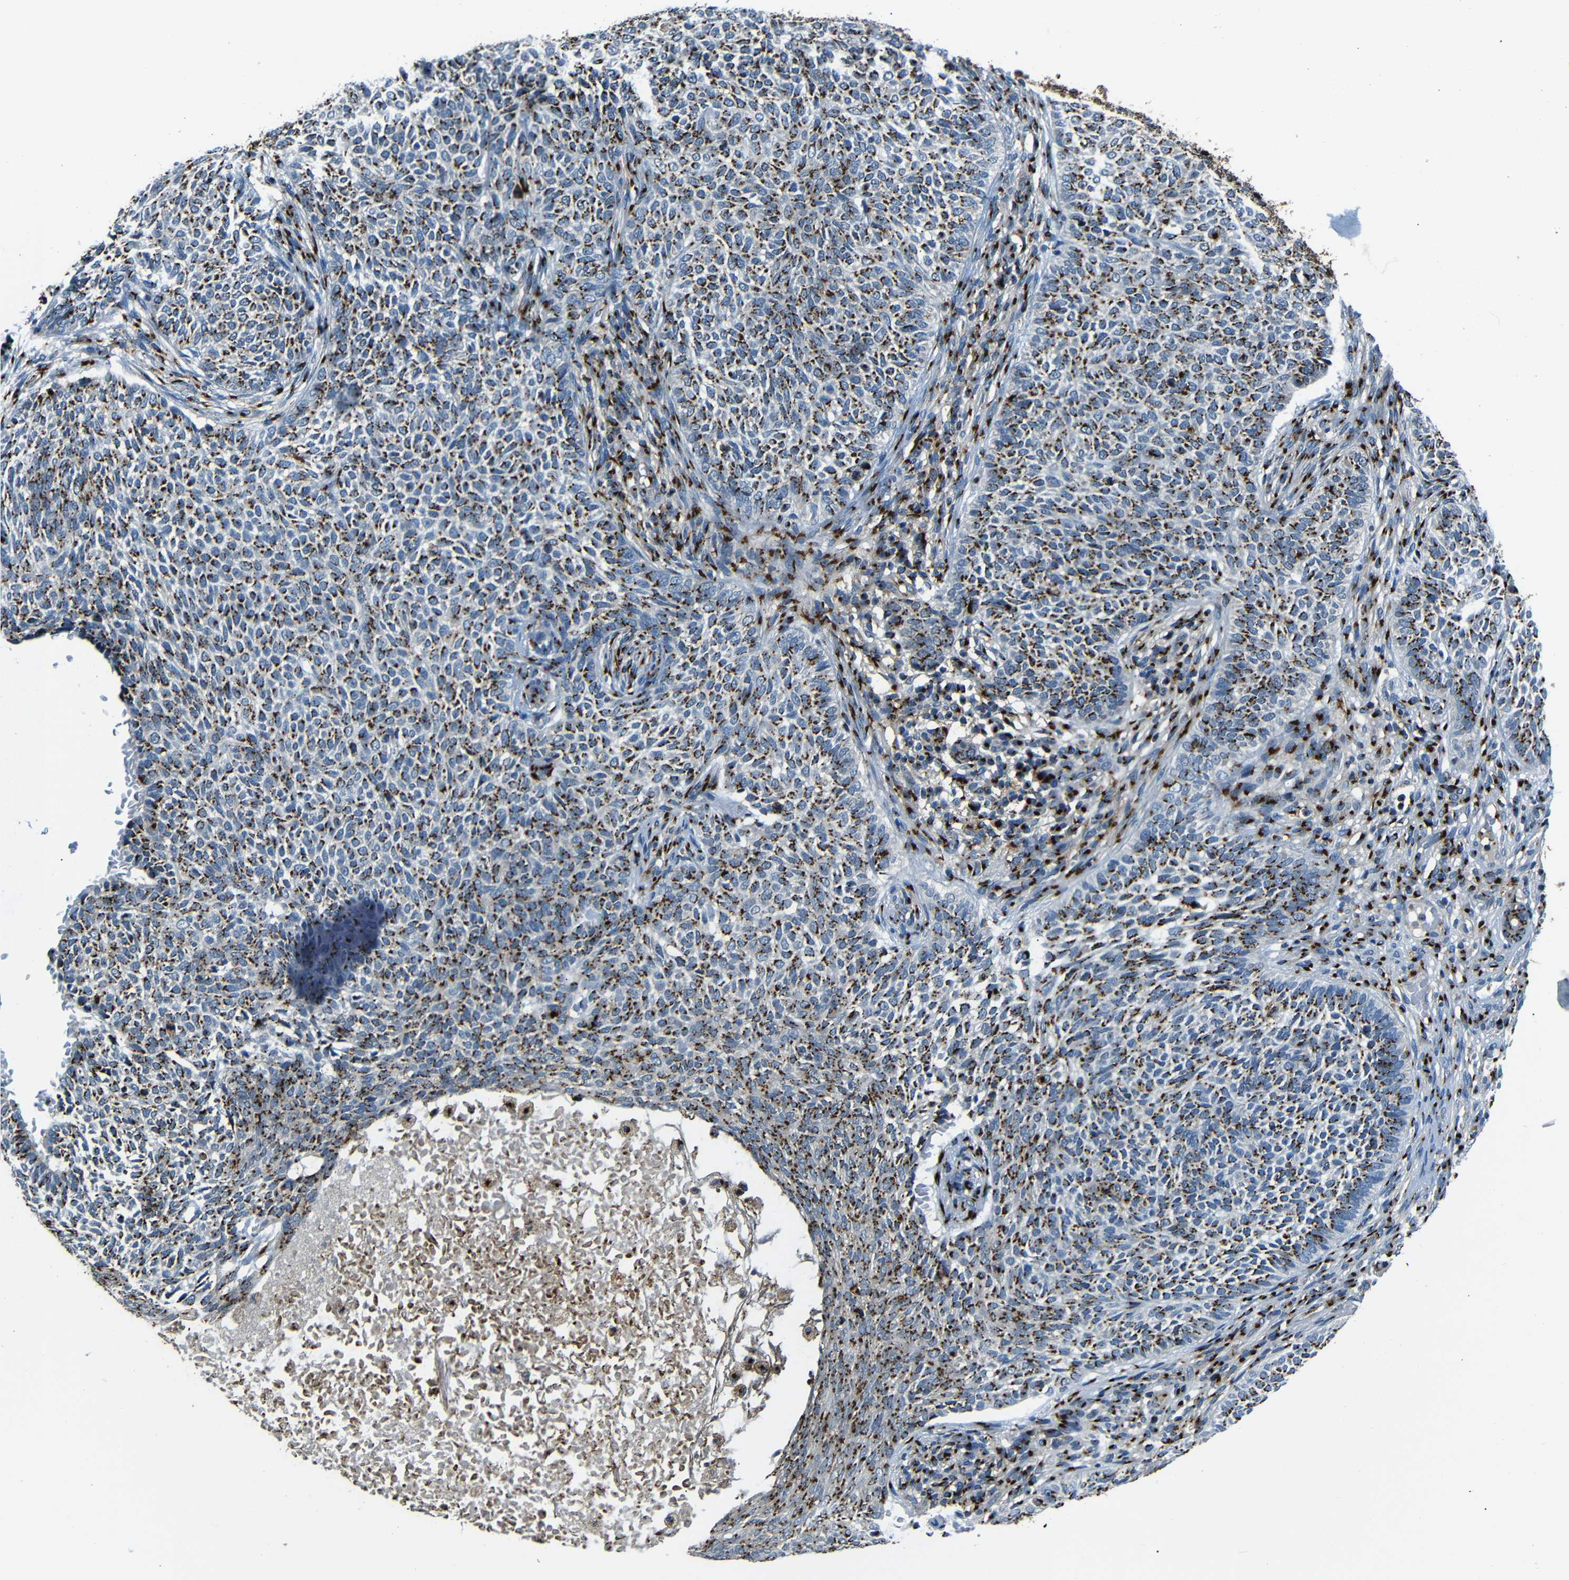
{"staining": {"intensity": "strong", "quantity": ">75%", "location": "cytoplasmic/membranous"}, "tissue": "skin cancer", "cell_type": "Tumor cells", "image_type": "cancer", "snomed": [{"axis": "morphology", "description": "Basal cell carcinoma"}, {"axis": "topography", "description": "Skin"}], "caption": "A photomicrograph showing strong cytoplasmic/membranous staining in about >75% of tumor cells in skin cancer, as visualized by brown immunohistochemical staining.", "gene": "TGOLN2", "patient": {"sex": "male", "age": 87}}